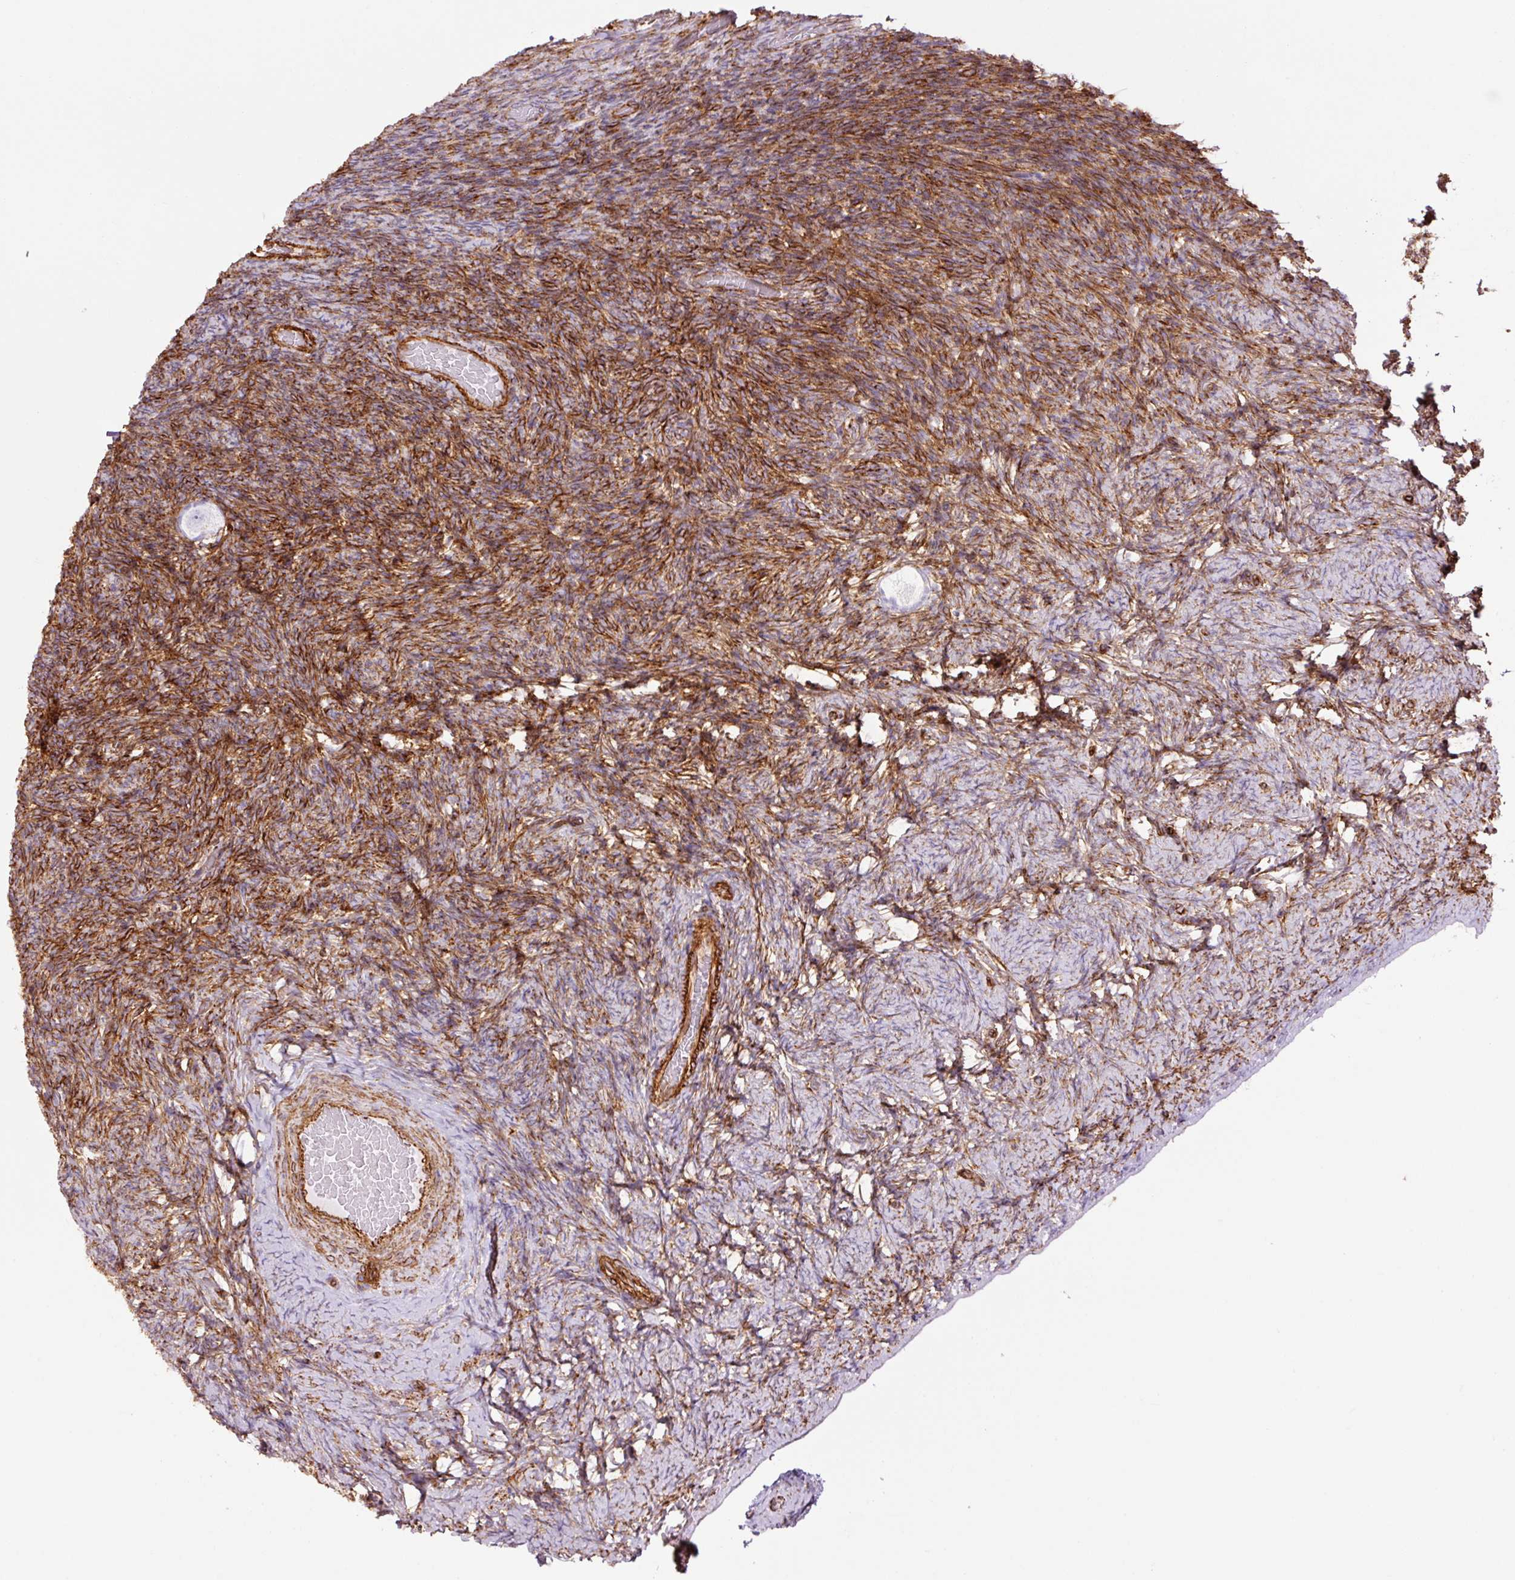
{"staining": {"intensity": "negative", "quantity": "none", "location": "none"}, "tissue": "ovary", "cell_type": "Follicle cells", "image_type": "normal", "snomed": [{"axis": "morphology", "description": "Normal tissue, NOS"}, {"axis": "topography", "description": "Ovary"}], "caption": "High power microscopy image of an immunohistochemistry (IHC) micrograph of unremarkable ovary, revealing no significant expression in follicle cells.", "gene": "CAV1", "patient": {"sex": "female", "age": 34}}